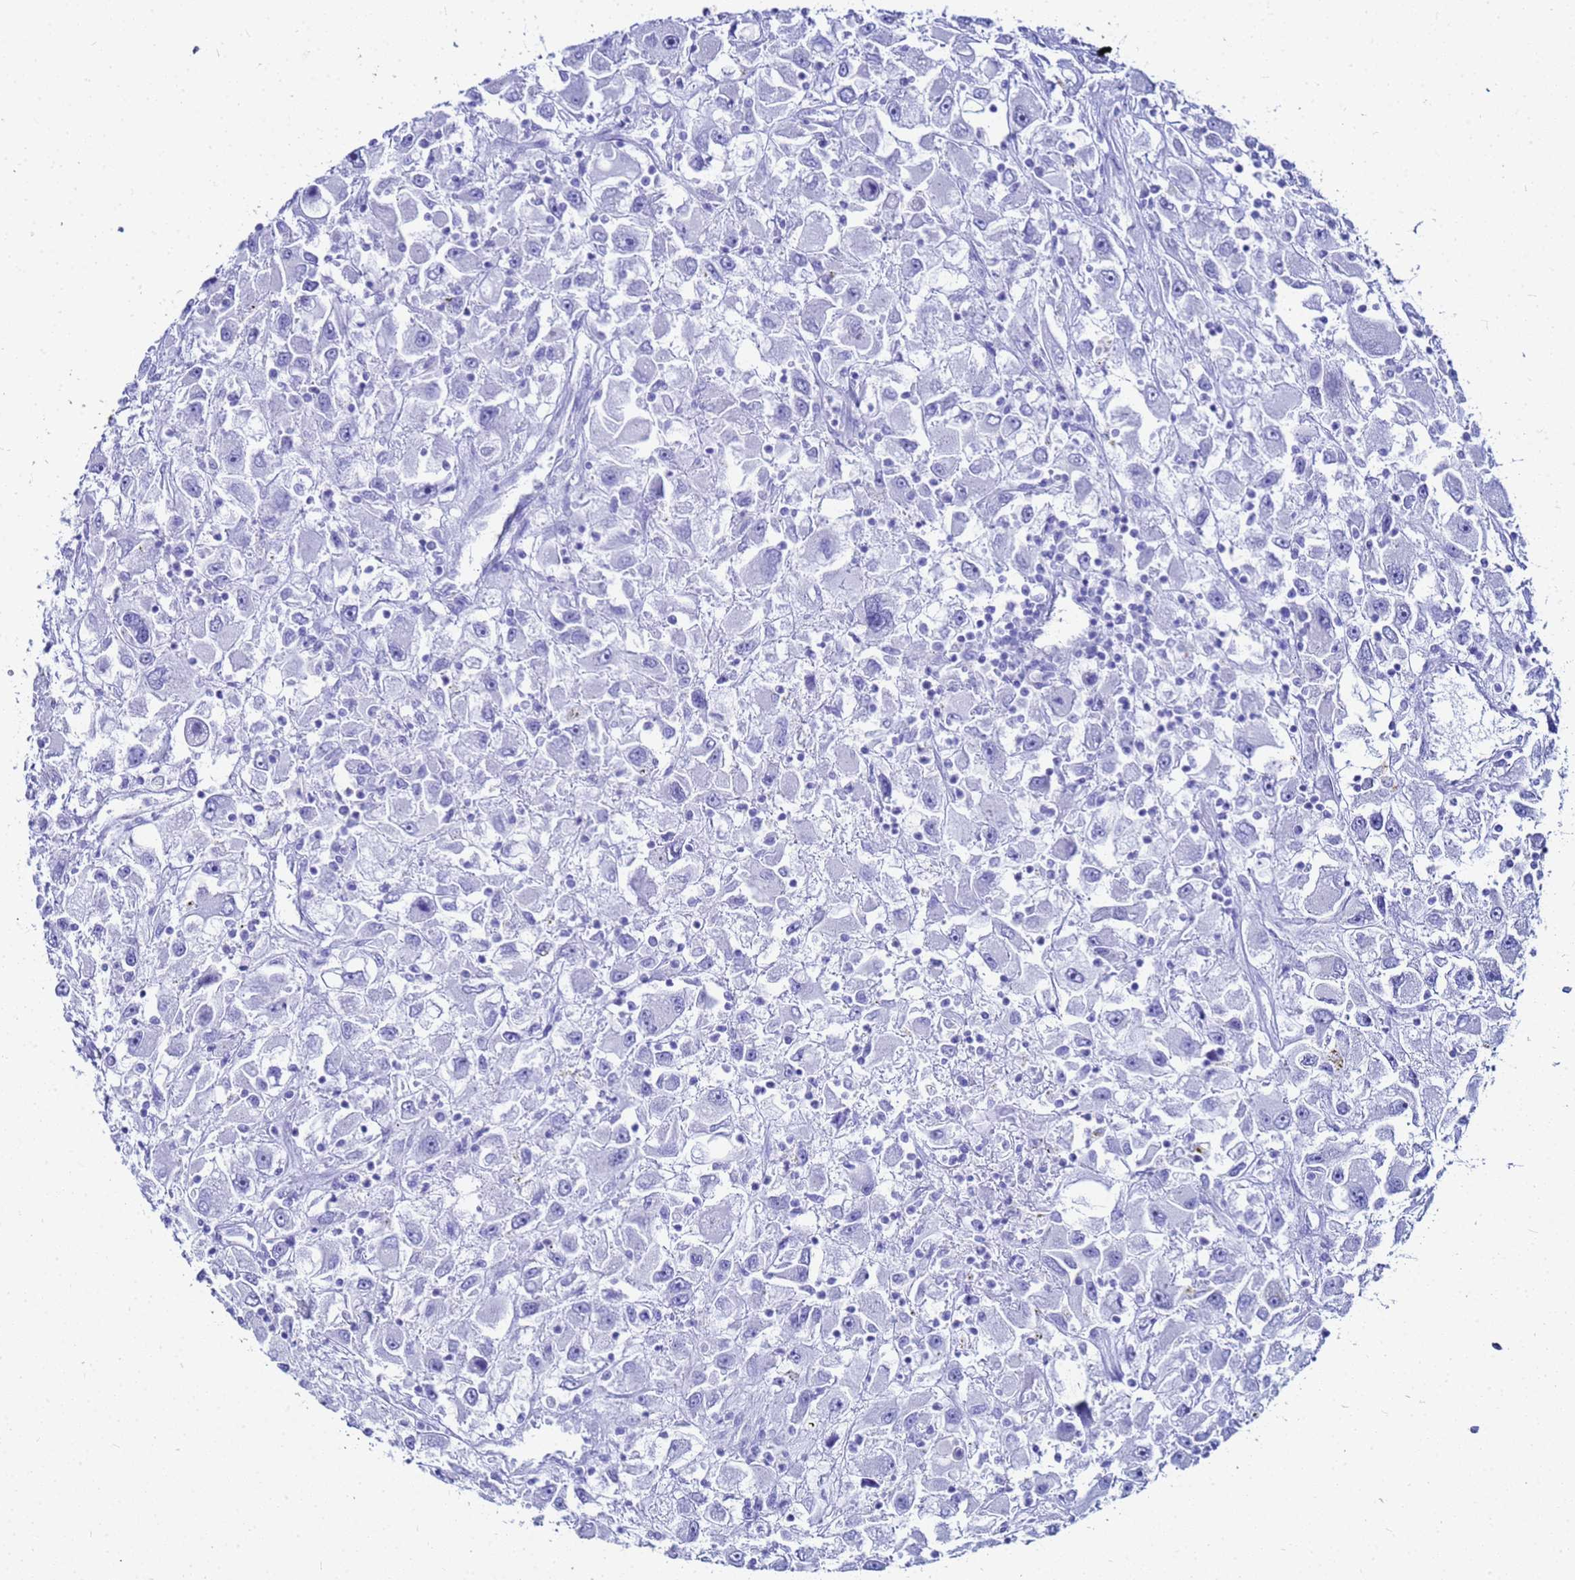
{"staining": {"intensity": "negative", "quantity": "none", "location": "none"}, "tissue": "renal cancer", "cell_type": "Tumor cells", "image_type": "cancer", "snomed": [{"axis": "morphology", "description": "Adenocarcinoma, NOS"}, {"axis": "topography", "description": "Kidney"}], "caption": "The micrograph demonstrates no significant expression in tumor cells of renal cancer (adenocarcinoma). Brightfield microscopy of IHC stained with DAB (brown) and hematoxylin (blue), captured at high magnification.", "gene": "CKB", "patient": {"sex": "female", "age": 52}}